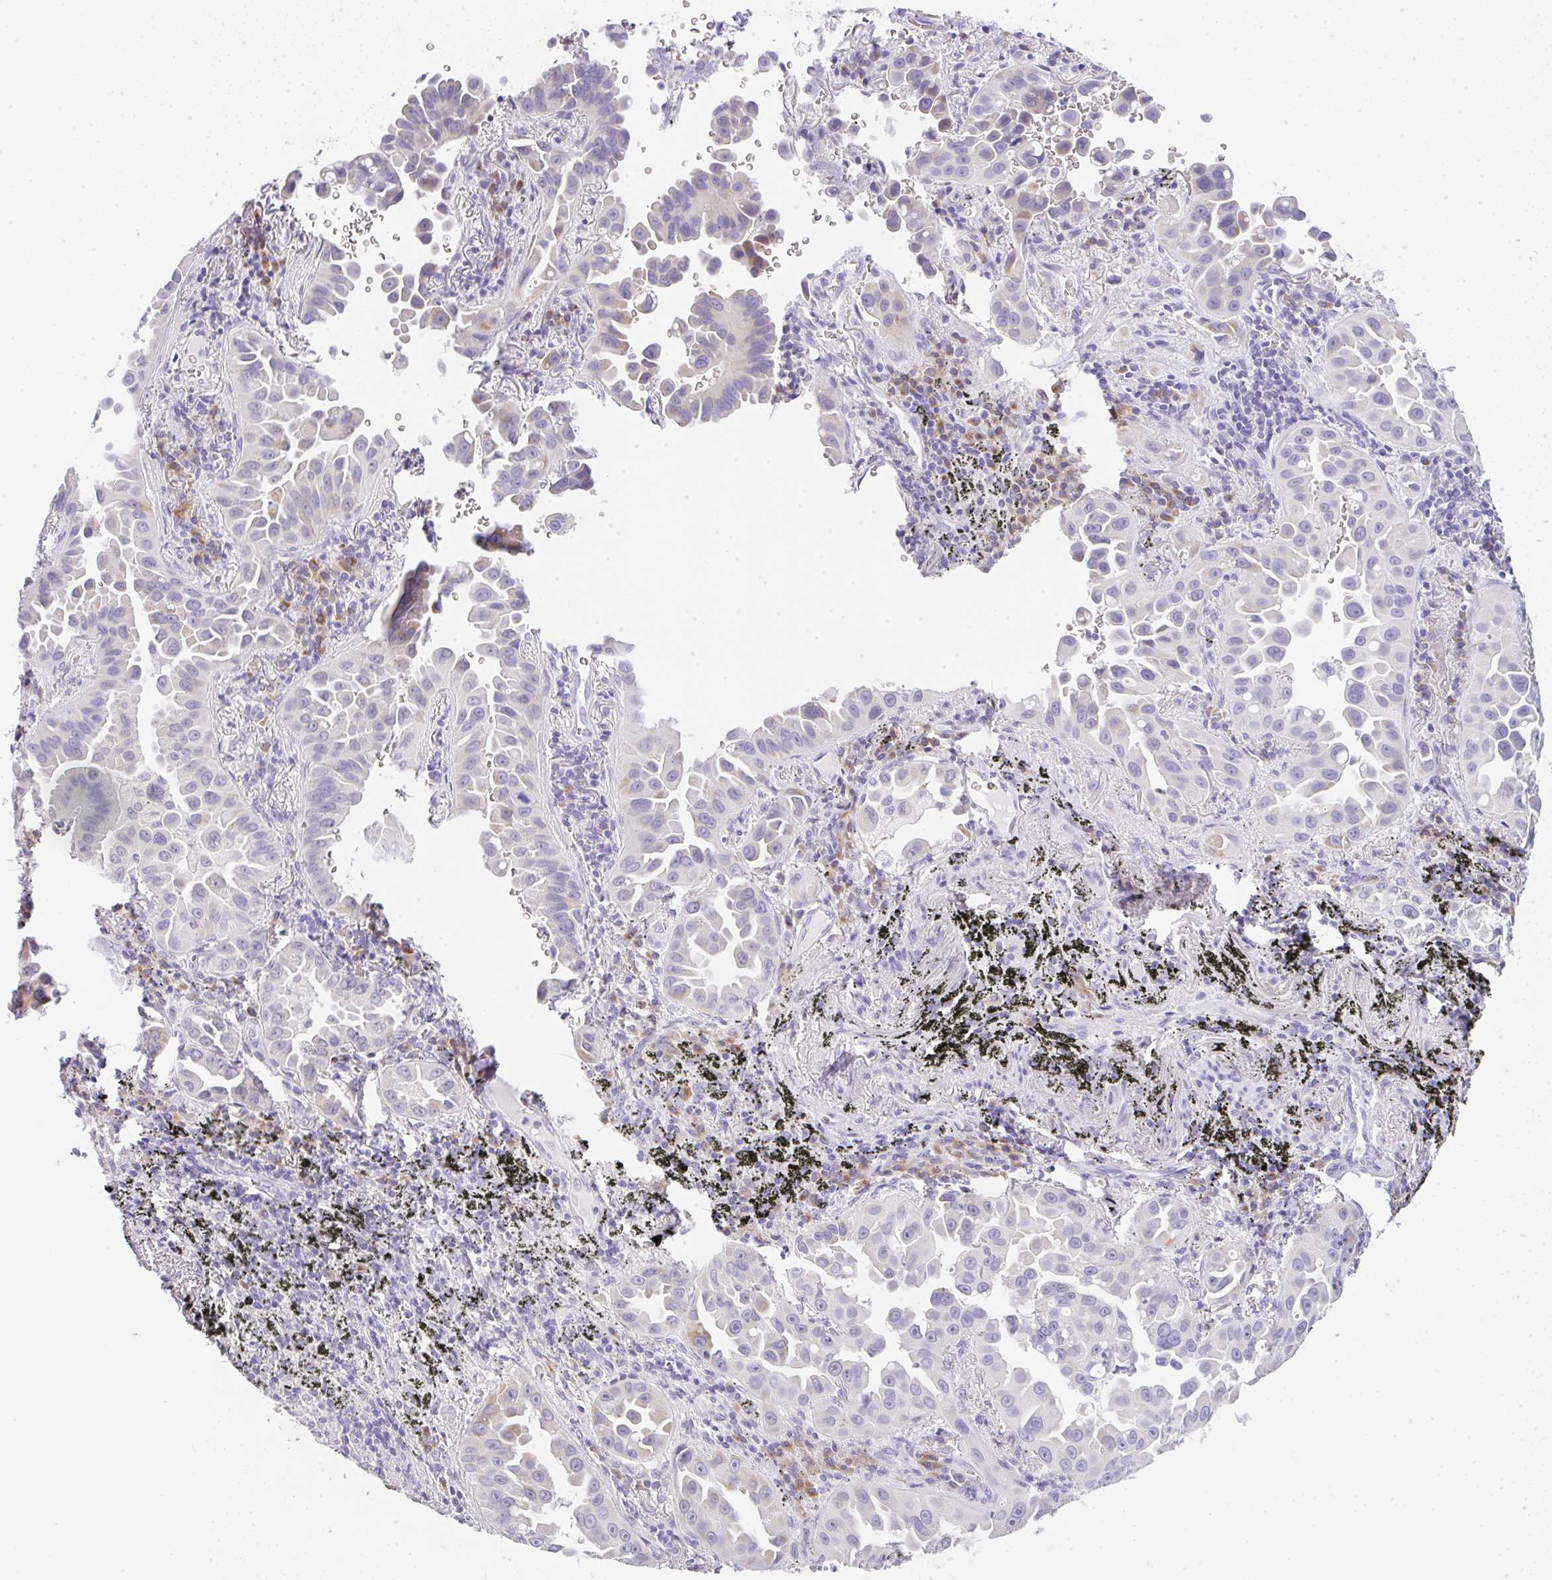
{"staining": {"intensity": "weak", "quantity": "<25%", "location": "cytoplasmic/membranous"}, "tissue": "lung cancer", "cell_type": "Tumor cells", "image_type": "cancer", "snomed": [{"axis": "morphology", "description": "Adenocarcinoma, NOS"}, {"axis": "topography", "description": "Lung"}], "caption": "A micrograph of human lung cancer (adenocarcinoma) is negative for staining in tumor cells.", "gene": "LPAR4", "patient": {"sex": "male", "age": 68}}